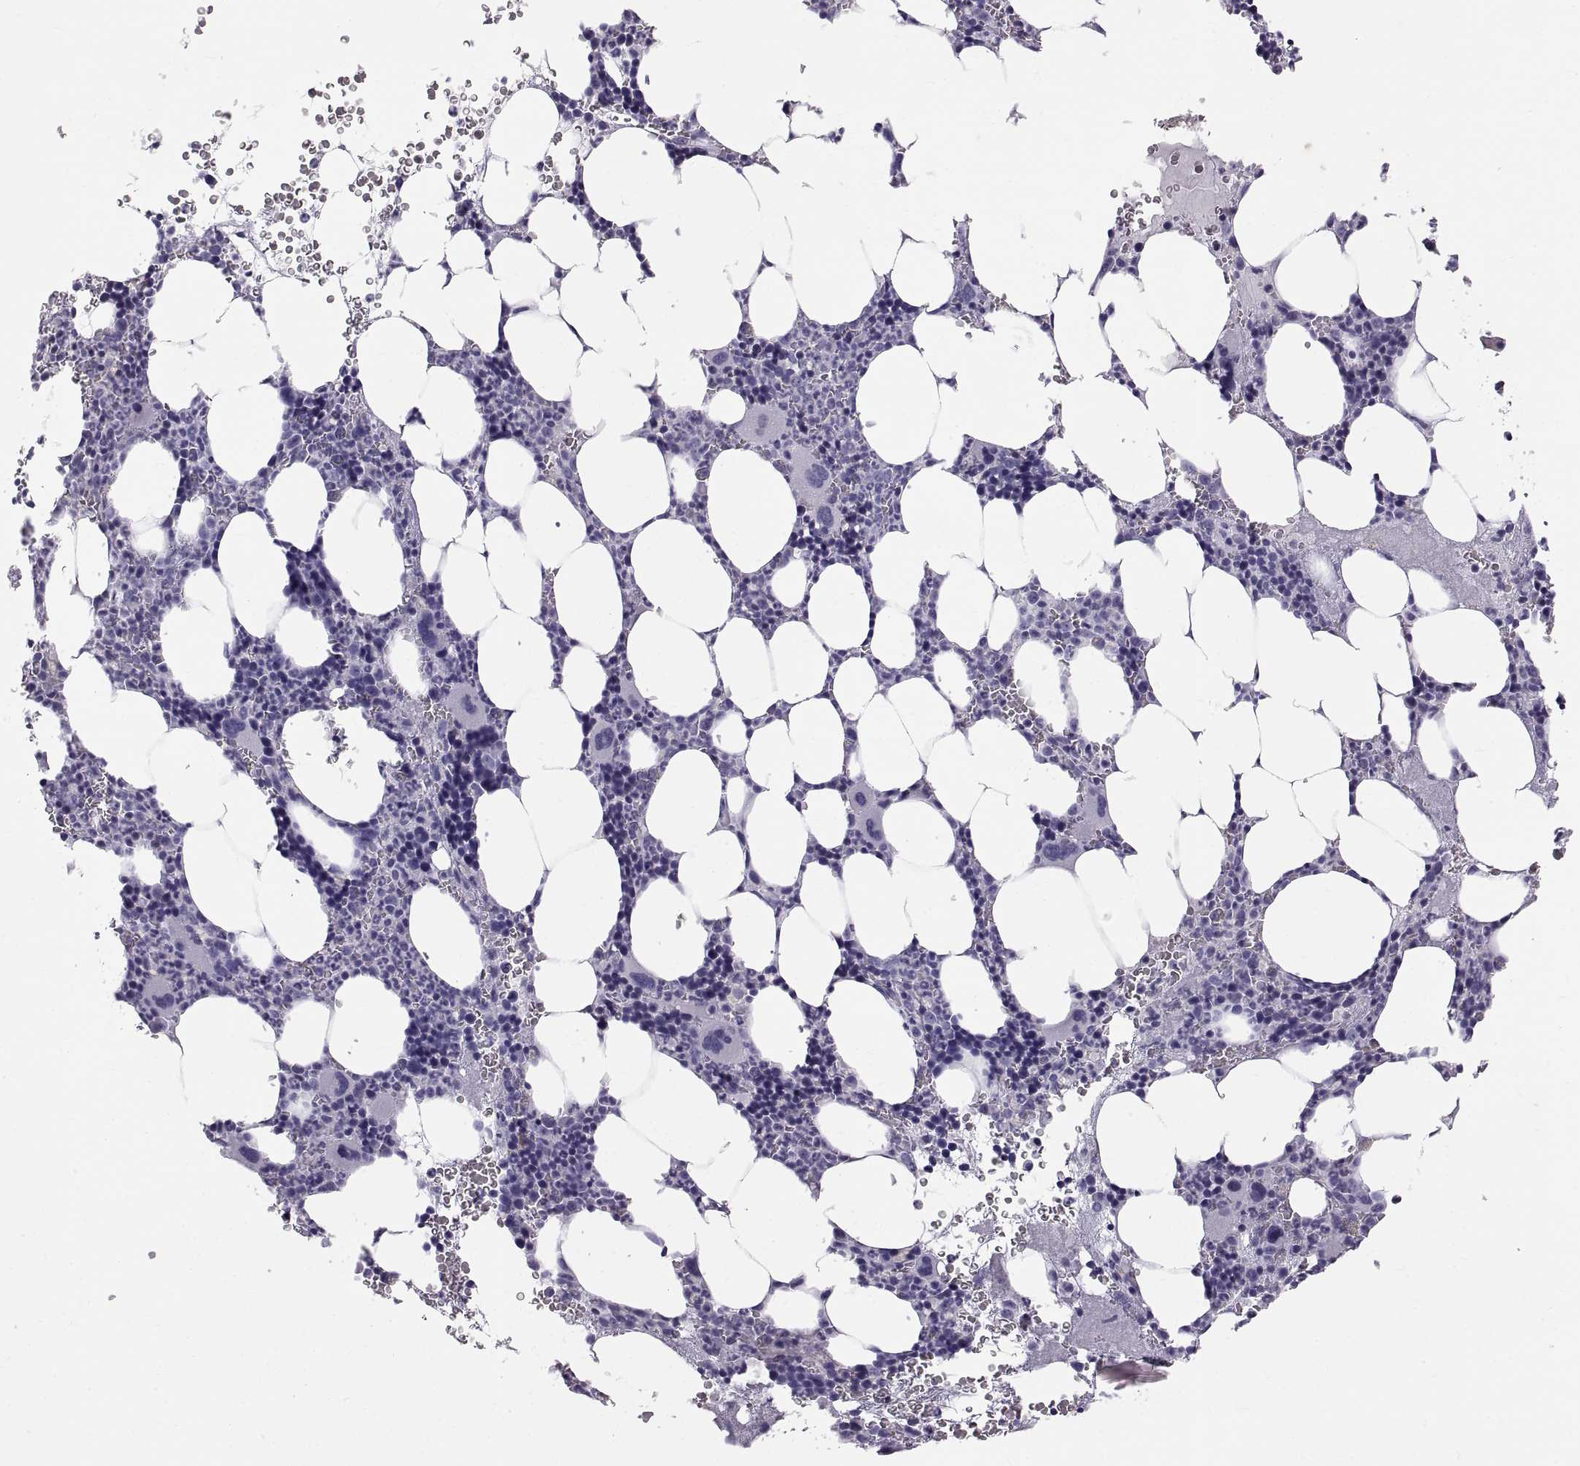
{"staining": {"intensity": "negative", "quantity": "none", "location": "none"}, "tissue": "bone marrow", "cell_type": "Hematopoietic cells", "image_type": "normal", "snomed": [{"axis": "morphology", "description": "Normal tissue, NOS"}, {"axis": "topography", "description": "Bone marrow"}], "caption": "Hematopoietic cells show no significant expression in unremarkable bone marrow. Brightfield microscopy of immunohistochemistry (IHC) stained with DAB (3,3'-diaminobenzidine) (brown) and hematoxylin (blue), captured at high magnification.", "gene": "WFDC8", "patient": {"sex": "male", "age": 44}}